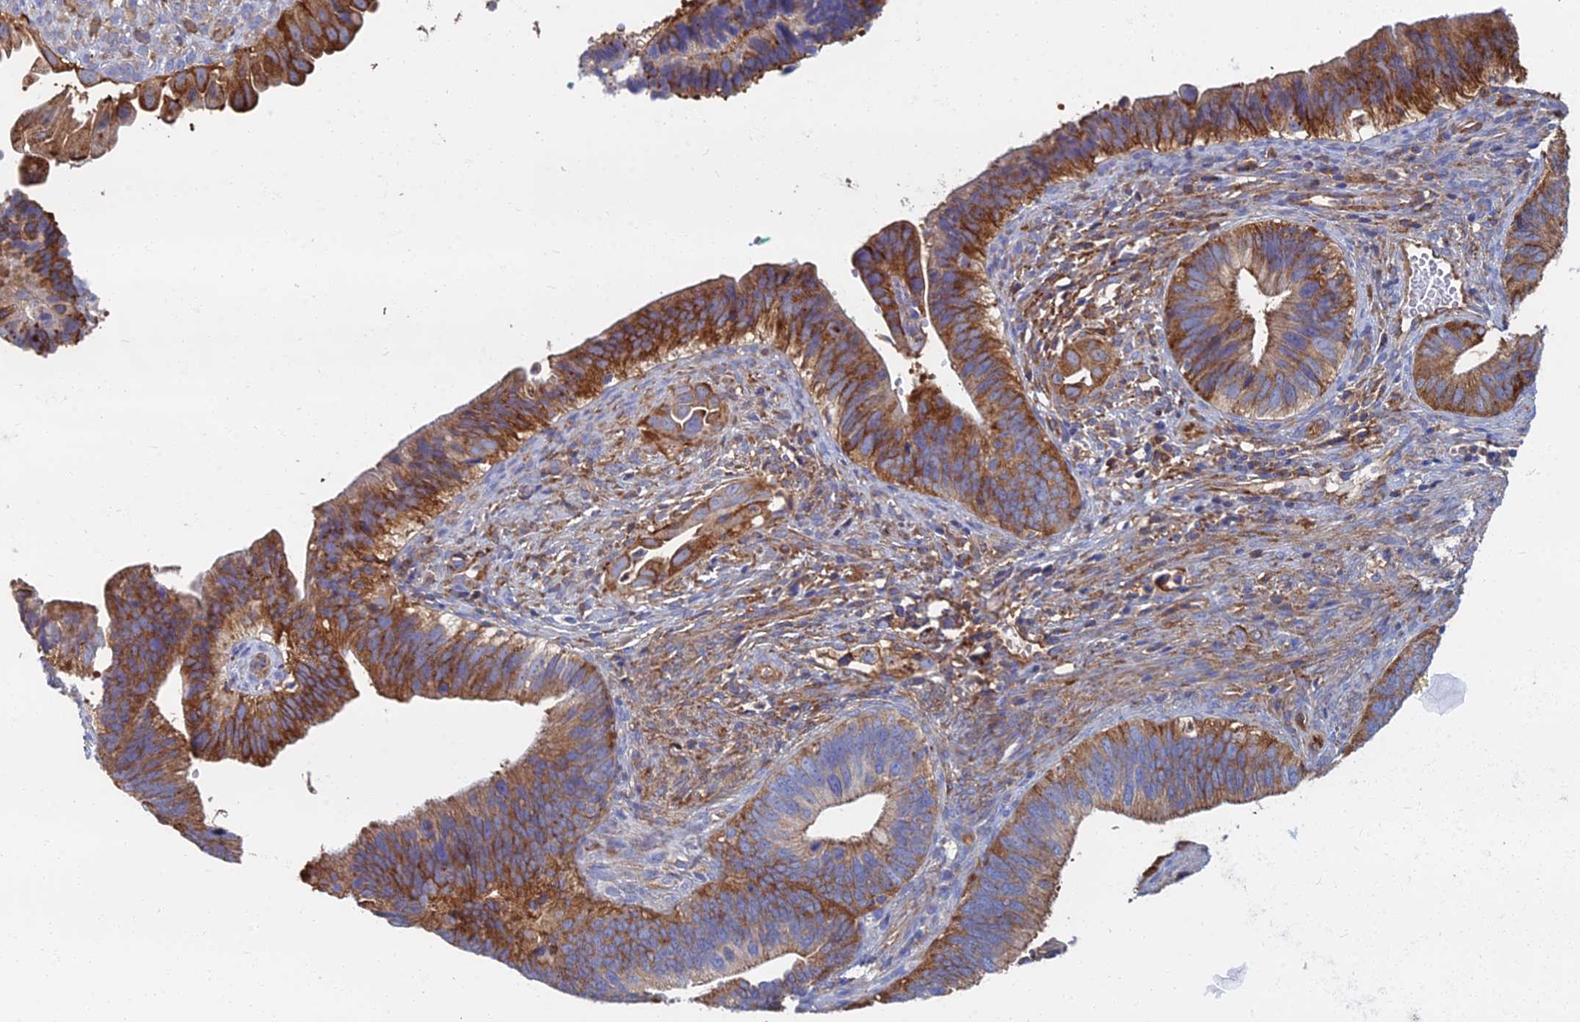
{"staining": {"intensity": "strong", "quantity": ">75%", "location": "cytoplasmic/membranous"}, "tissue": "cervical cancer", "cell_type": "Tumor cells", "image_type": "cancer", "snomed": [{"axis": "morphology", "description": "Adenocarcinoma, NOS"}, {"axis": "topography", "description": "Cervix"}], "caption": "Cervical adenocarcinoma stained with IHC displays strong cytoplasmic/membranous positivity in about >75% of tumor cells.", "gene": "GPR42", "patient": {"sex": "female", "age": 42}}